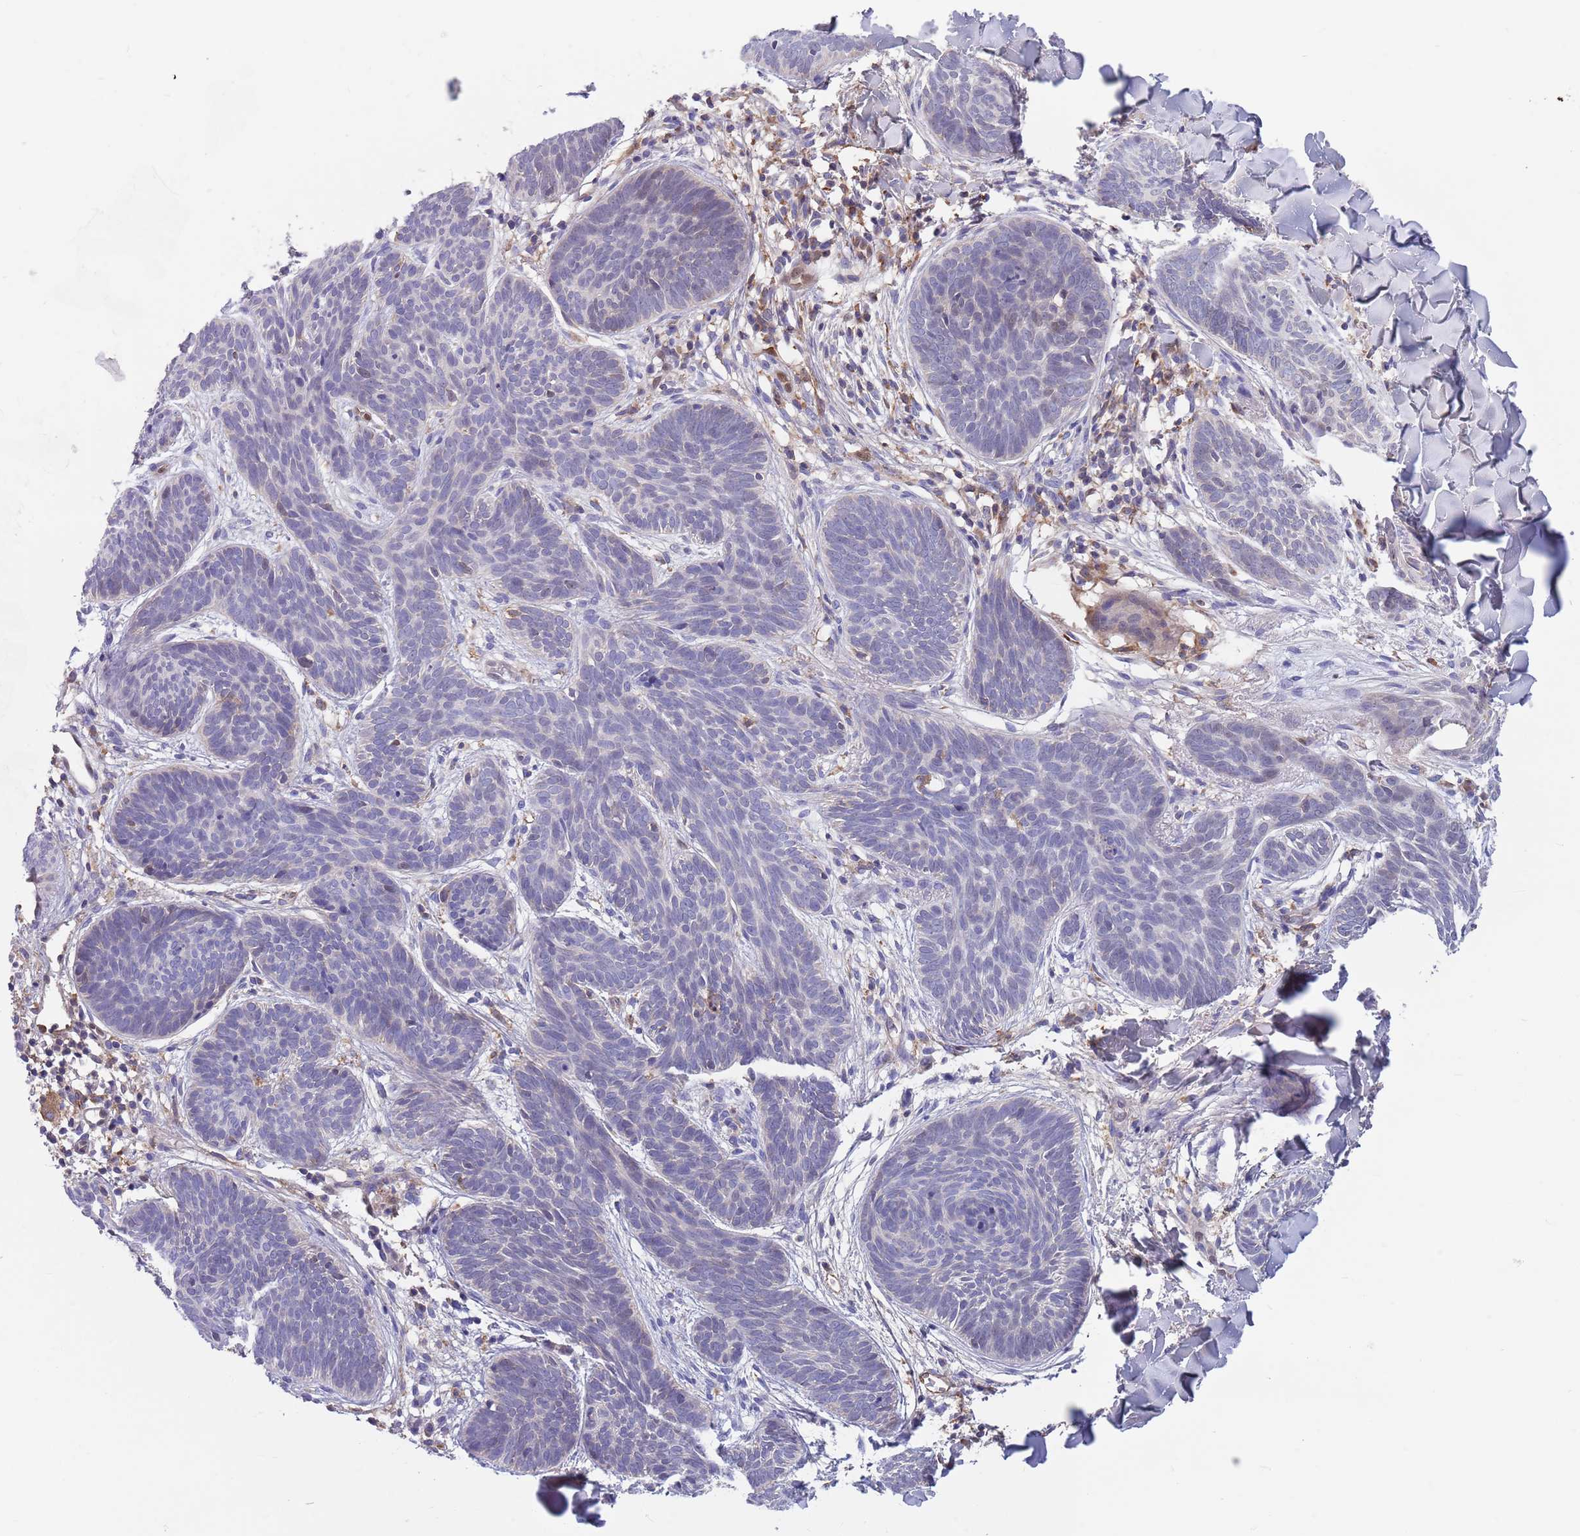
{"staining": {"intensity": "negative", "quantity": "none", "location": "none"}, "tissue": "skin cancer", "cell_type": "Tumor cells", "image_type": "cancer", "snomed": [{"axis": "morphology", "description": "Basal cell carcinoma"}, {"axis": "topography", "description": "Skin"}], "caption": "This is an immunohistochemistry histopathology image of human skin cancer. There is no staining in tumor cells.", "gene": "DDT", "patient": {"sex": "female", "age": 81}}